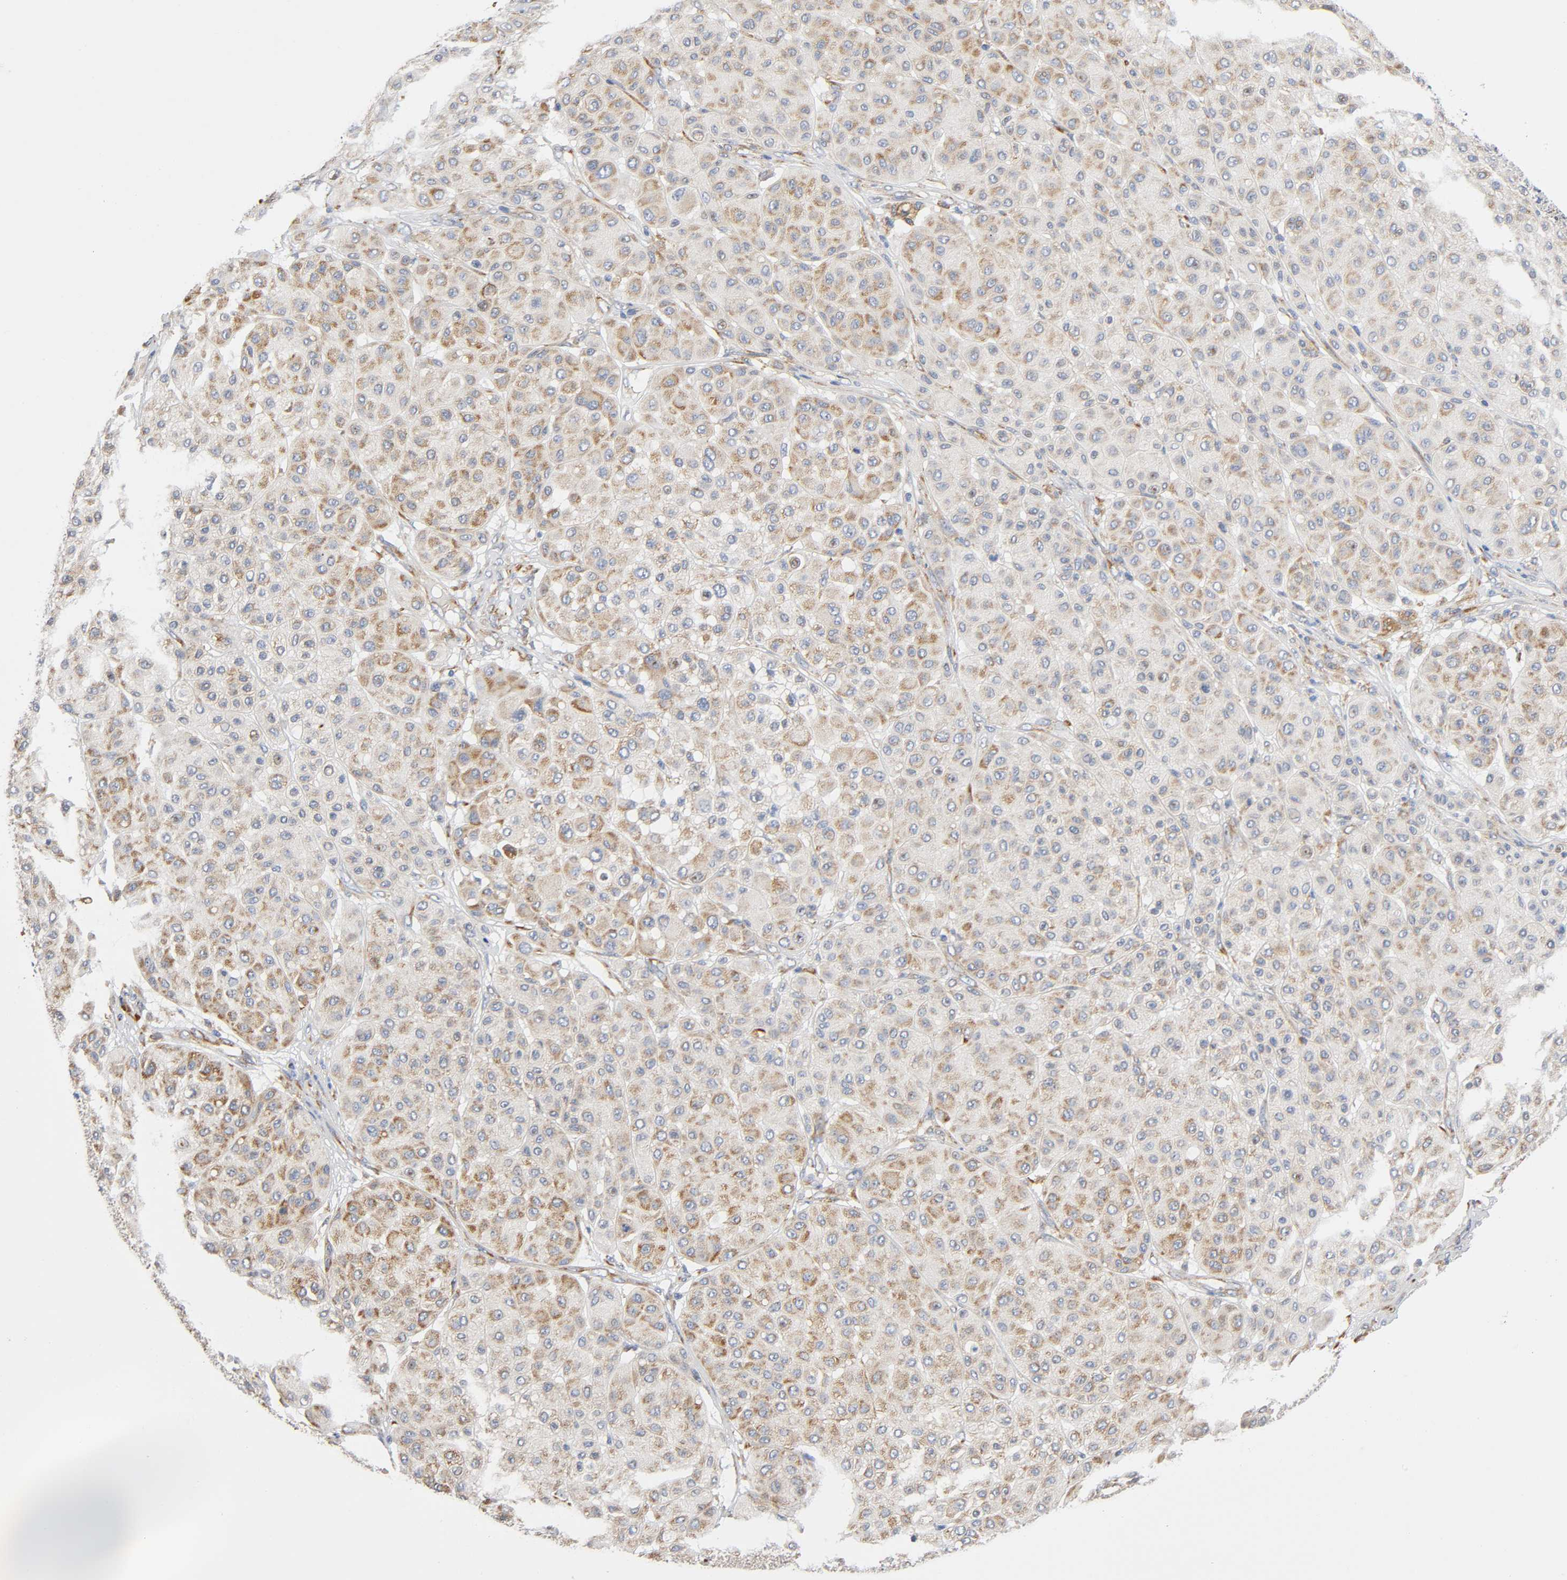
{"staining": {"intensity": "weak", "quantity": ">75%", "location": "cytoplasmic/membranous"}, "tissue": "melanoma", "cell_type": "Tumor cells", "image_type": "cancer", "snomed": [{"axis": "morphology", "description": "Normal tissue, NOS"}, {"axis": "morphology", "description": "Malignant melanoma, Metastatic site"}, {"axis": "topography", "description": "Skin"}], "caption": "Immunohistochemistry (IHC) histopathology image of neoplastic tissue: human melanoma stained using immunohistochemistry (IHC) exhibits low levels of weak protein expression localized specifically in the cytoplasmic/membranous of tumor cells, appearing as a cytoplasmic/membranous brown color.", "gene": "UCKL1", "patient": {"sex": "male", "age": 41}}